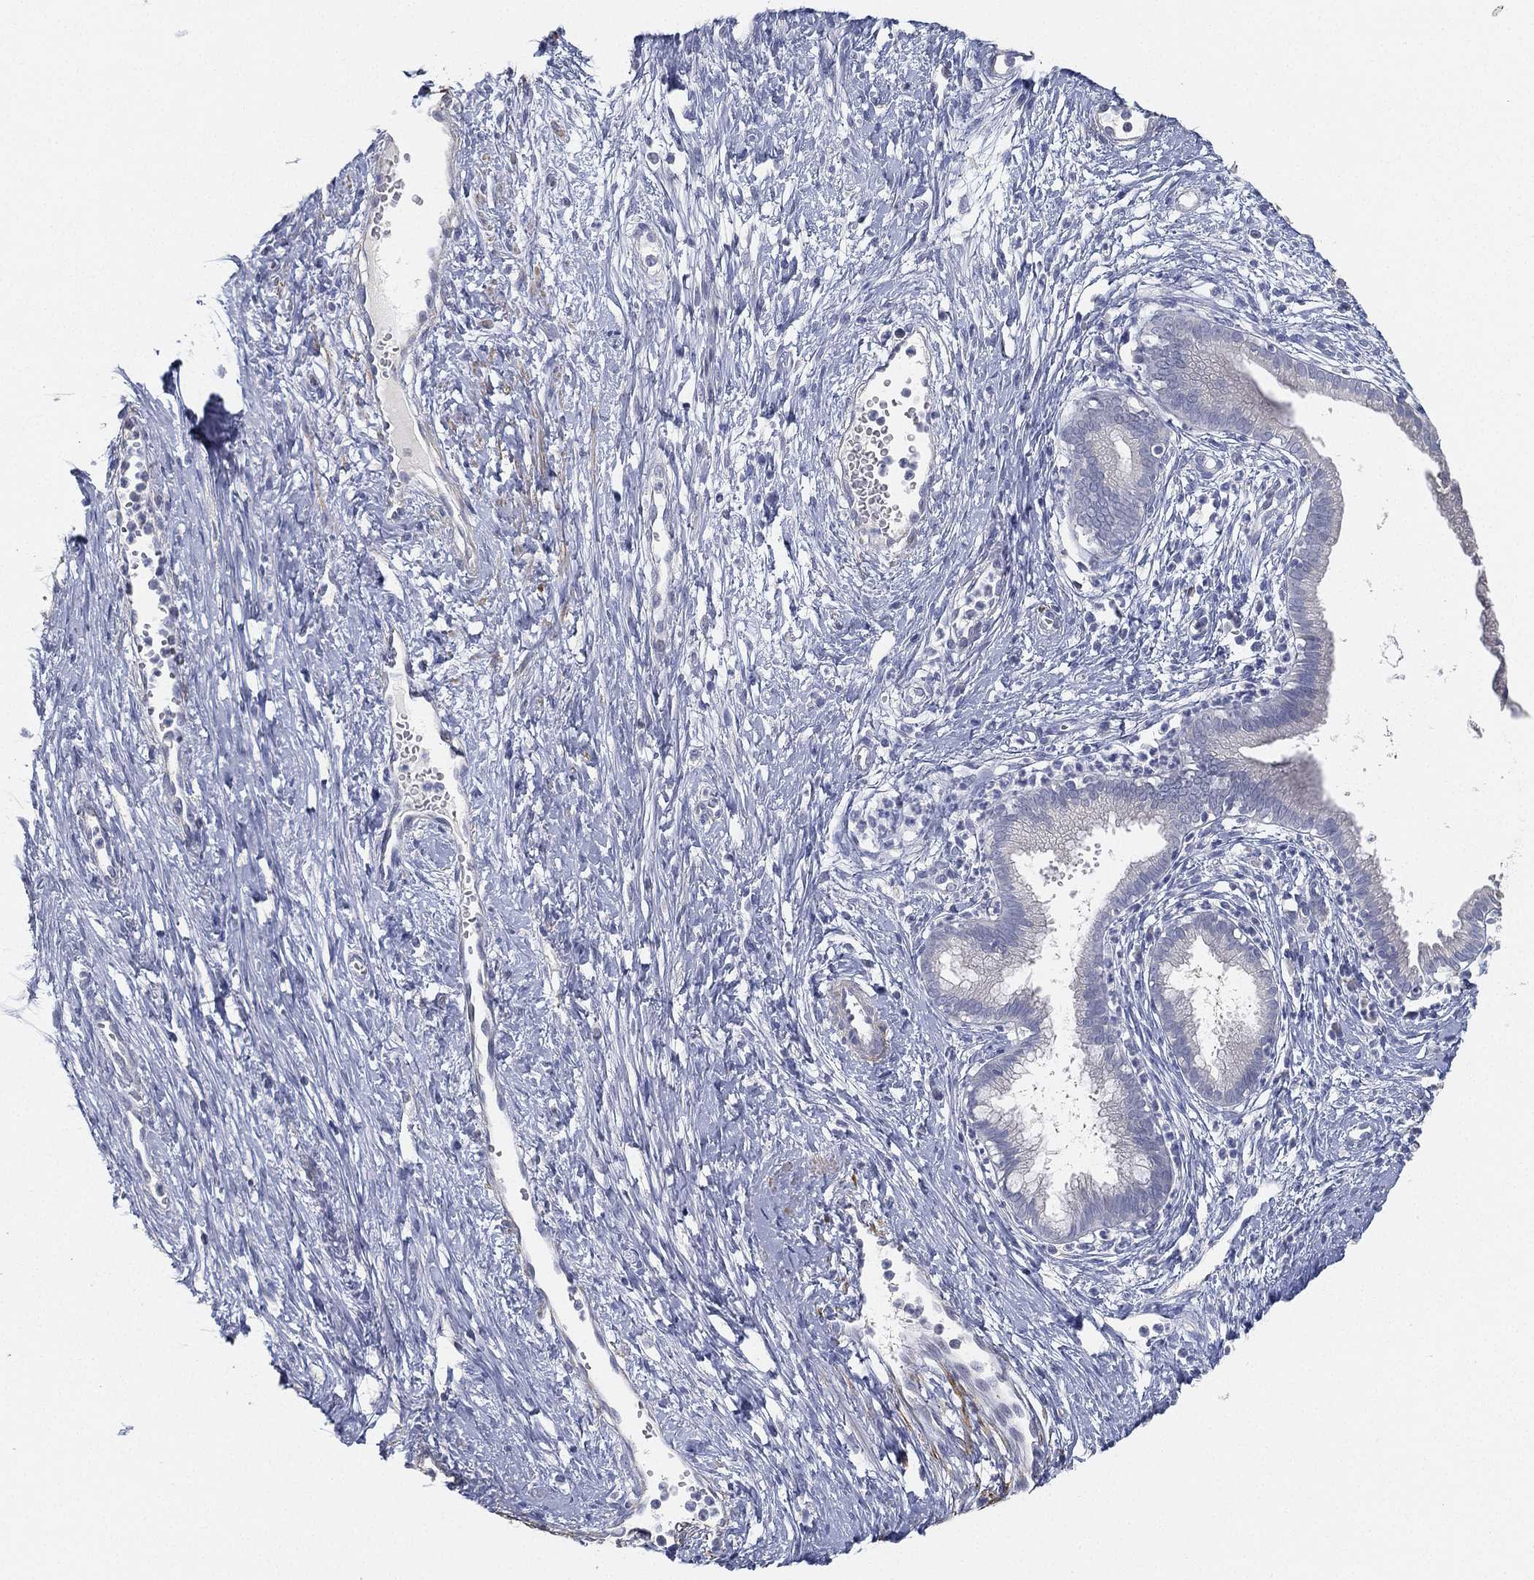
{"staining": {"intensity": "negative", "quantity": "none", "location": "none"}, "tissue": "cervical cancer", "cell_type": "Tumor cells", "image_type": "cancer", "snomed": [{"axis": "morphology", "description": "Squamous cell carcinoma, NOS"}, {"axis": "topography", "description": "Cervix"}], "caption": "DAB immunohistochemical staining of human squamous cell carcinoma (cervical) exhibits no significant positivity in tumor cells.", "gene": "GPR61", "patient": {"sex": "female", "age": 32}}